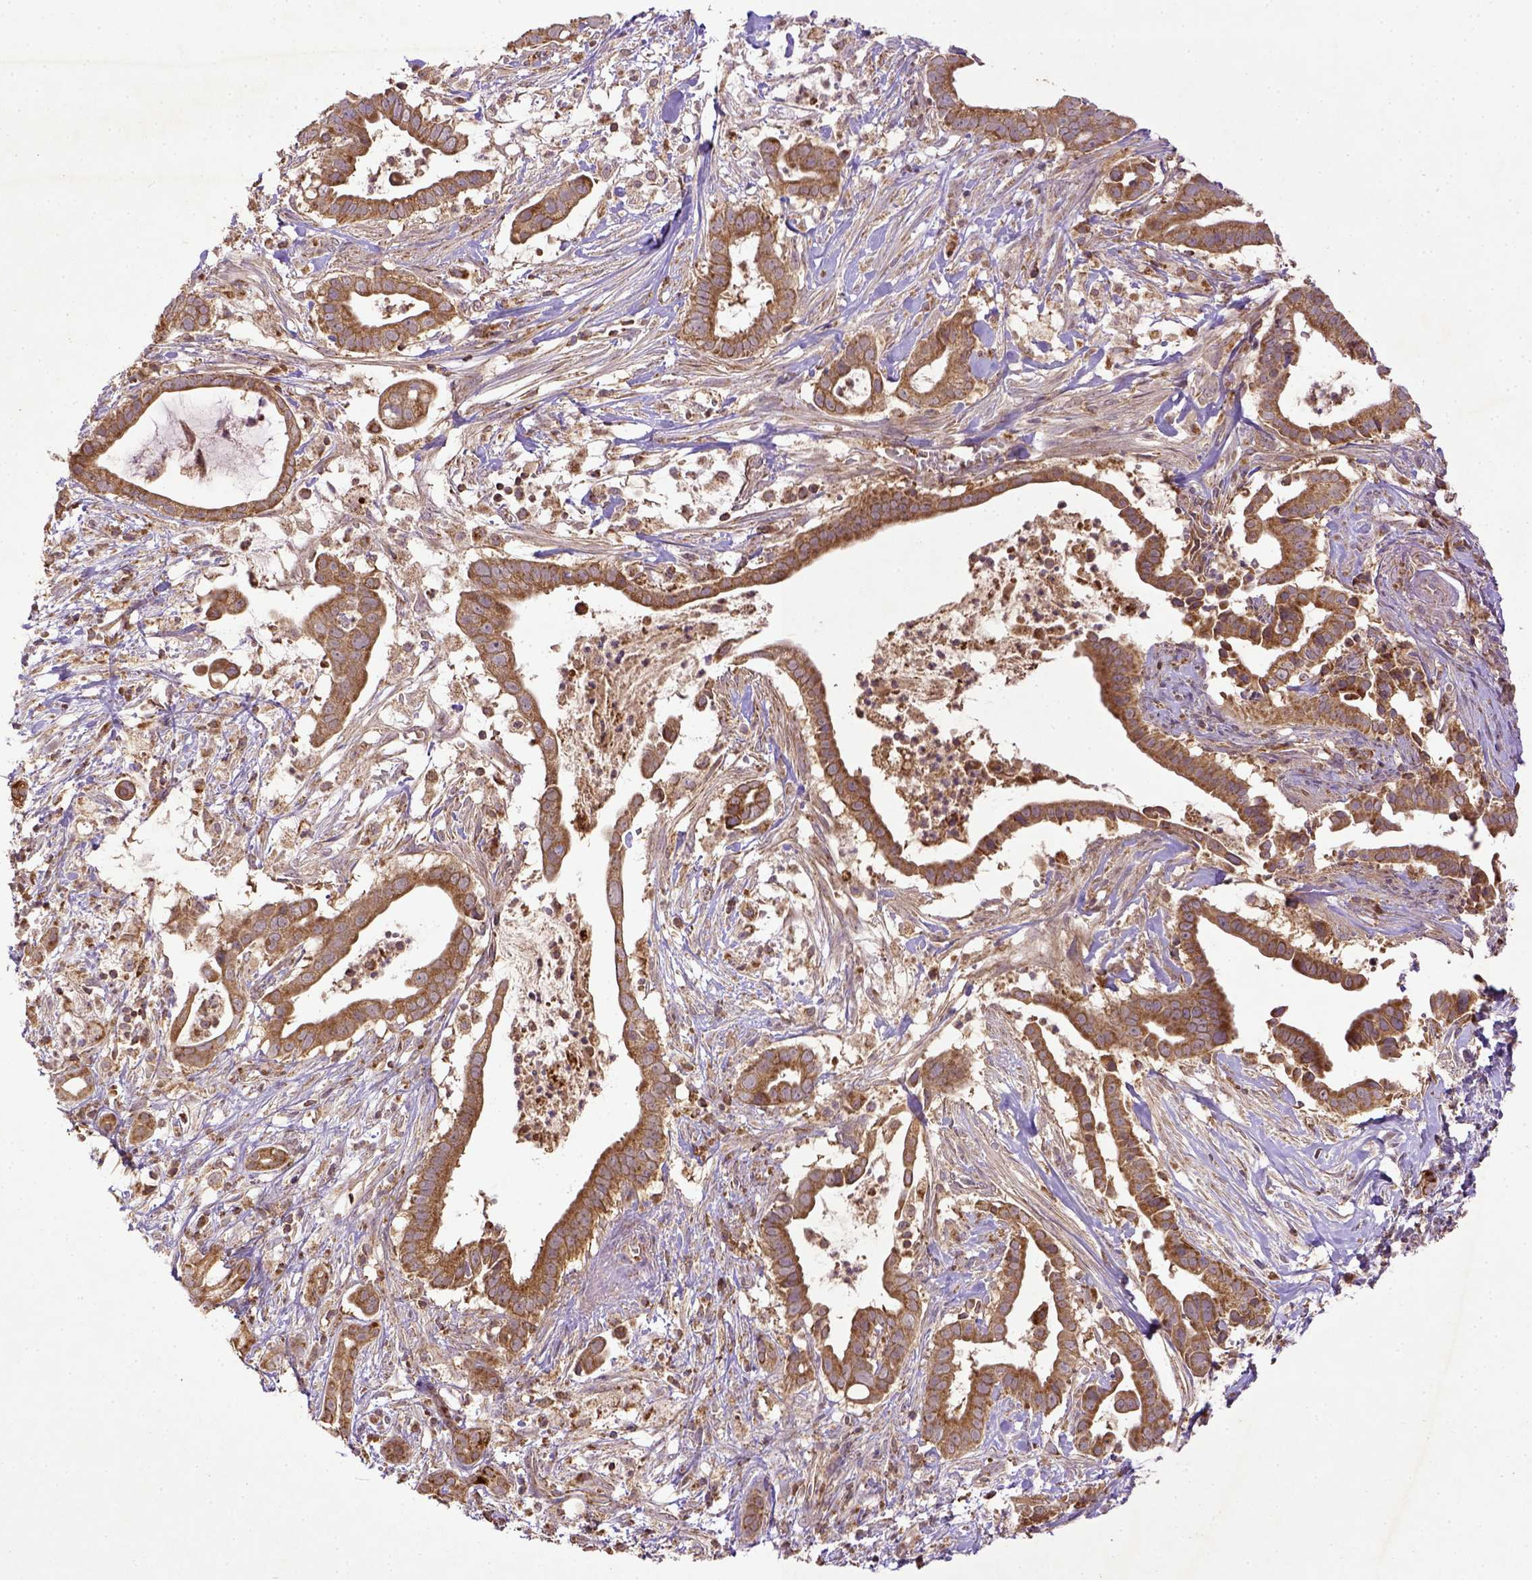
{"staining": {"intensity": "moderate", "quantity": ">75%", "location": "cytoplasmic/membranous"}, "tissue": "pancreatic cancer", "cell_type": "Tumor cells", "image_type": "cancer", "snomed": [{"axis": "morphology", "description": "Adenocarcinoma, NOS"}, {"axis": "topography", "description": "Pancreas"}], "caption": "Protein staining of pancreatic adenocarcinoma tissue exhibits moderate cytoplasmic/membranous positivity in approximately >75% of tumor cells.", "gene": "MT-CO1", "patient": {"sex": "male", "age": 61}}